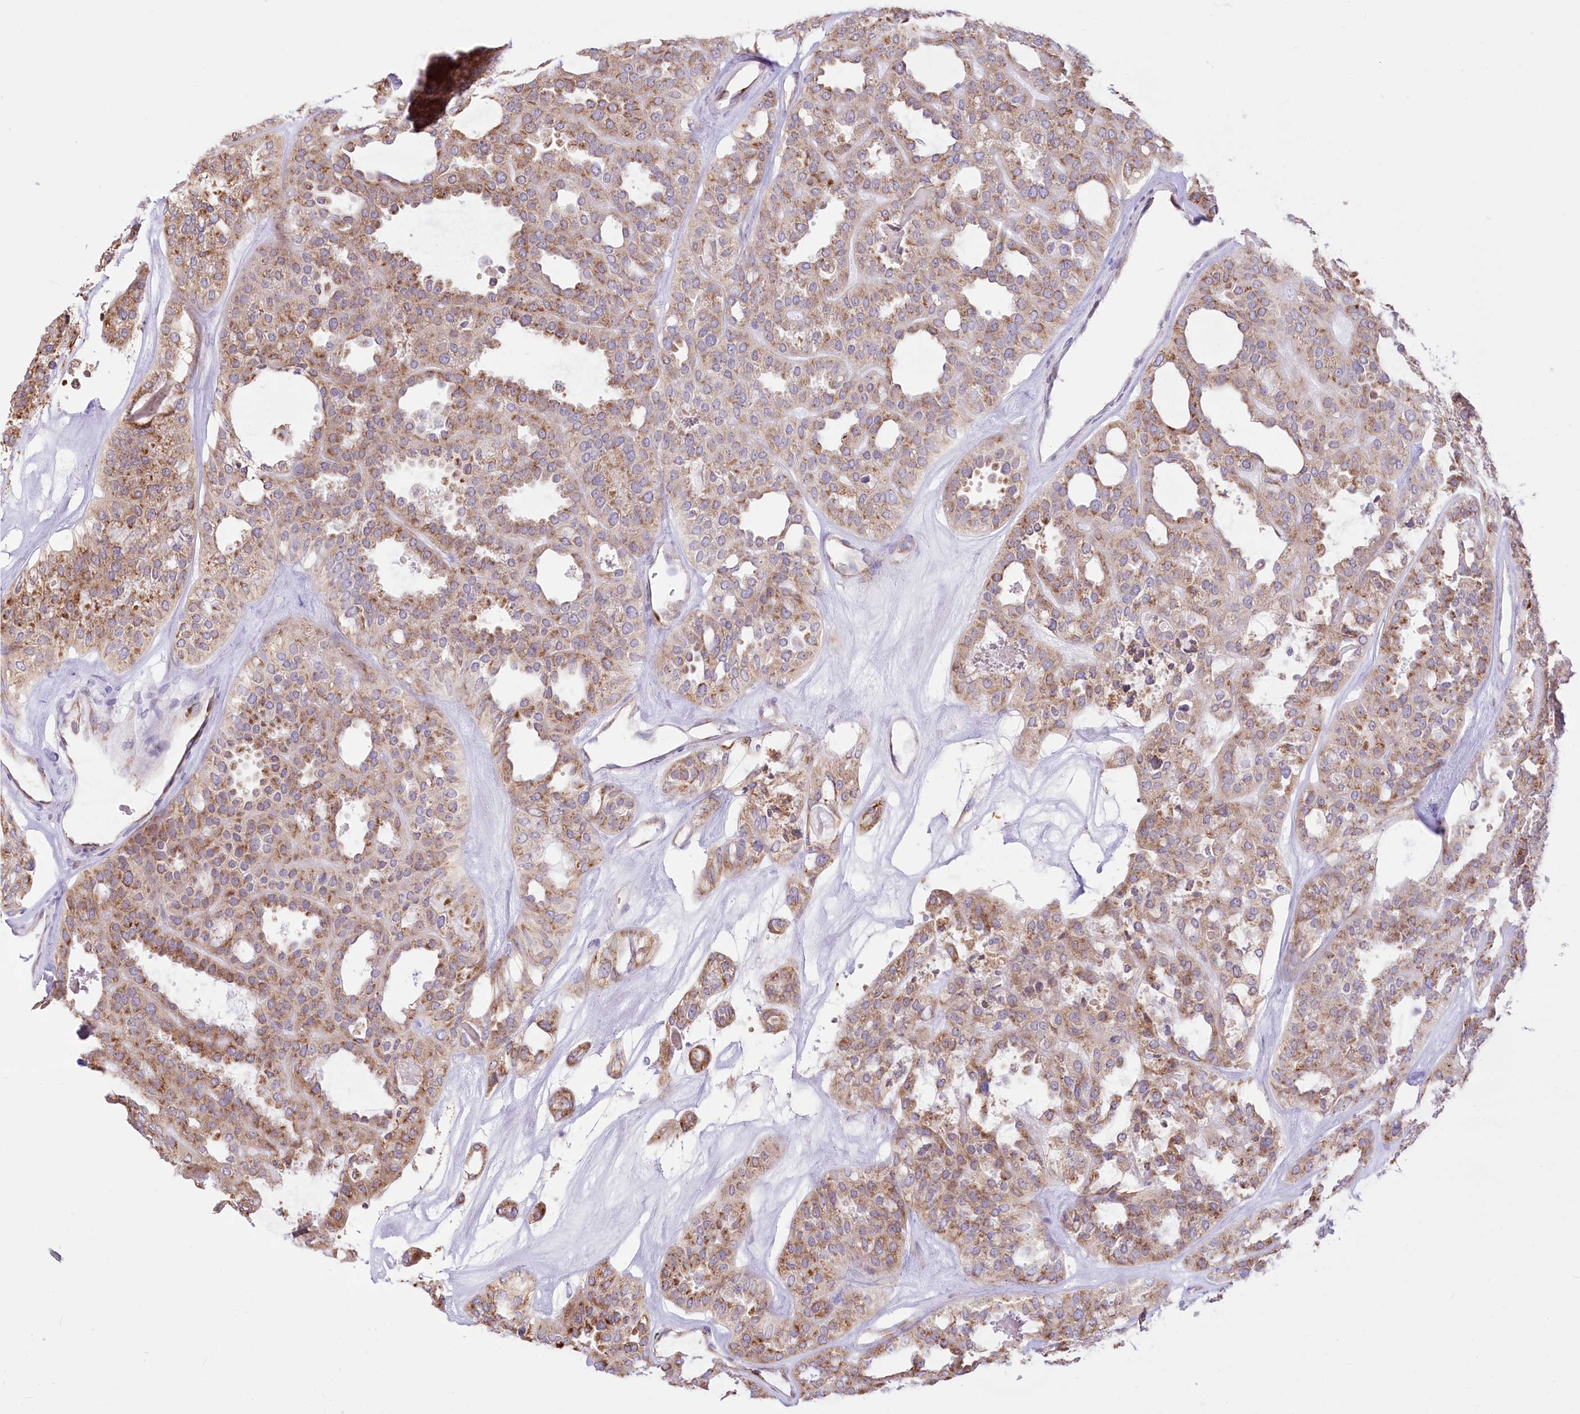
{"staining": {"intensity": "moderate", "quantity": ">75%", "location": "cytoplasmic/membranous"}, "tissue": "thyroid cancer", "cell_type": "Tumor cells", "image_type": "cancer", "snomed": [{"axis": "morphology", "description": "Follicular adenoma carcinoma, NOS"}, {"axis": "topography", "description": "Thyroid gland"}], "caption": "Immunohistochemical staining of human thyroid cancer (follicular adenoma carcinoma) displays moderate cytoplasmic/membranous protein staining in about >75% of tumor cells.", "gene": "STT3B", "patient": {"sex": "male", "age": 75}}